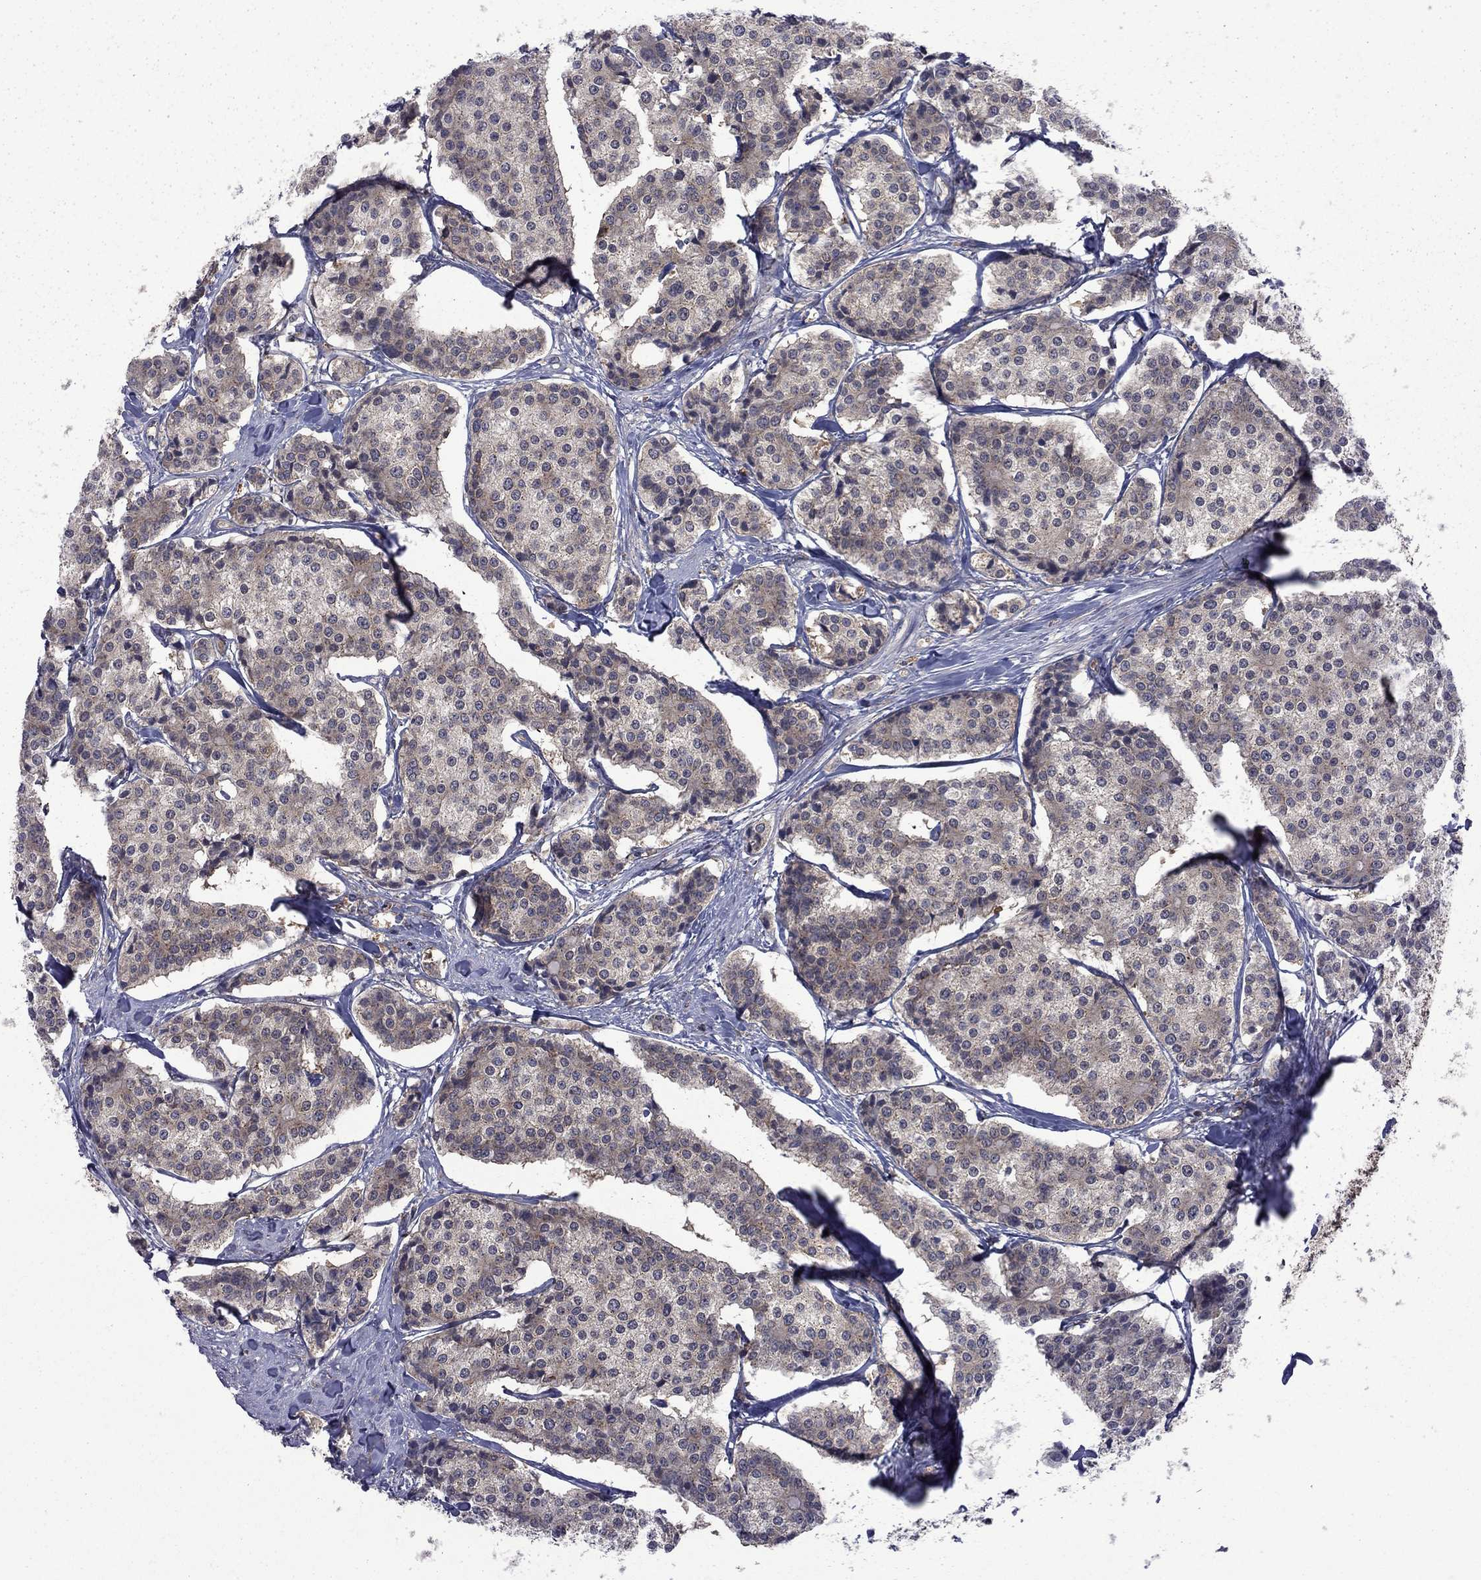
{"staining": {"intensity": "weak", "quantity": "<25%", "location": "cytoplasmic/membranous"}, "tissue": "carcinoid", "cell_type": "Tumor cells", "image_type": "cancer", "snomed": [{"axis": "morphology", "description": "Carcinoid, malignant, NOS"}, {"axis": "topography", "description": "Small intestine"}], "caption": "Immunohistochemistry (IHC) micrograph of carcinoid stained for a protein (brown), which shows no staining in tumor cells.", "gene": "NAA50", "patient": {"sex": "female", "age": 65}}